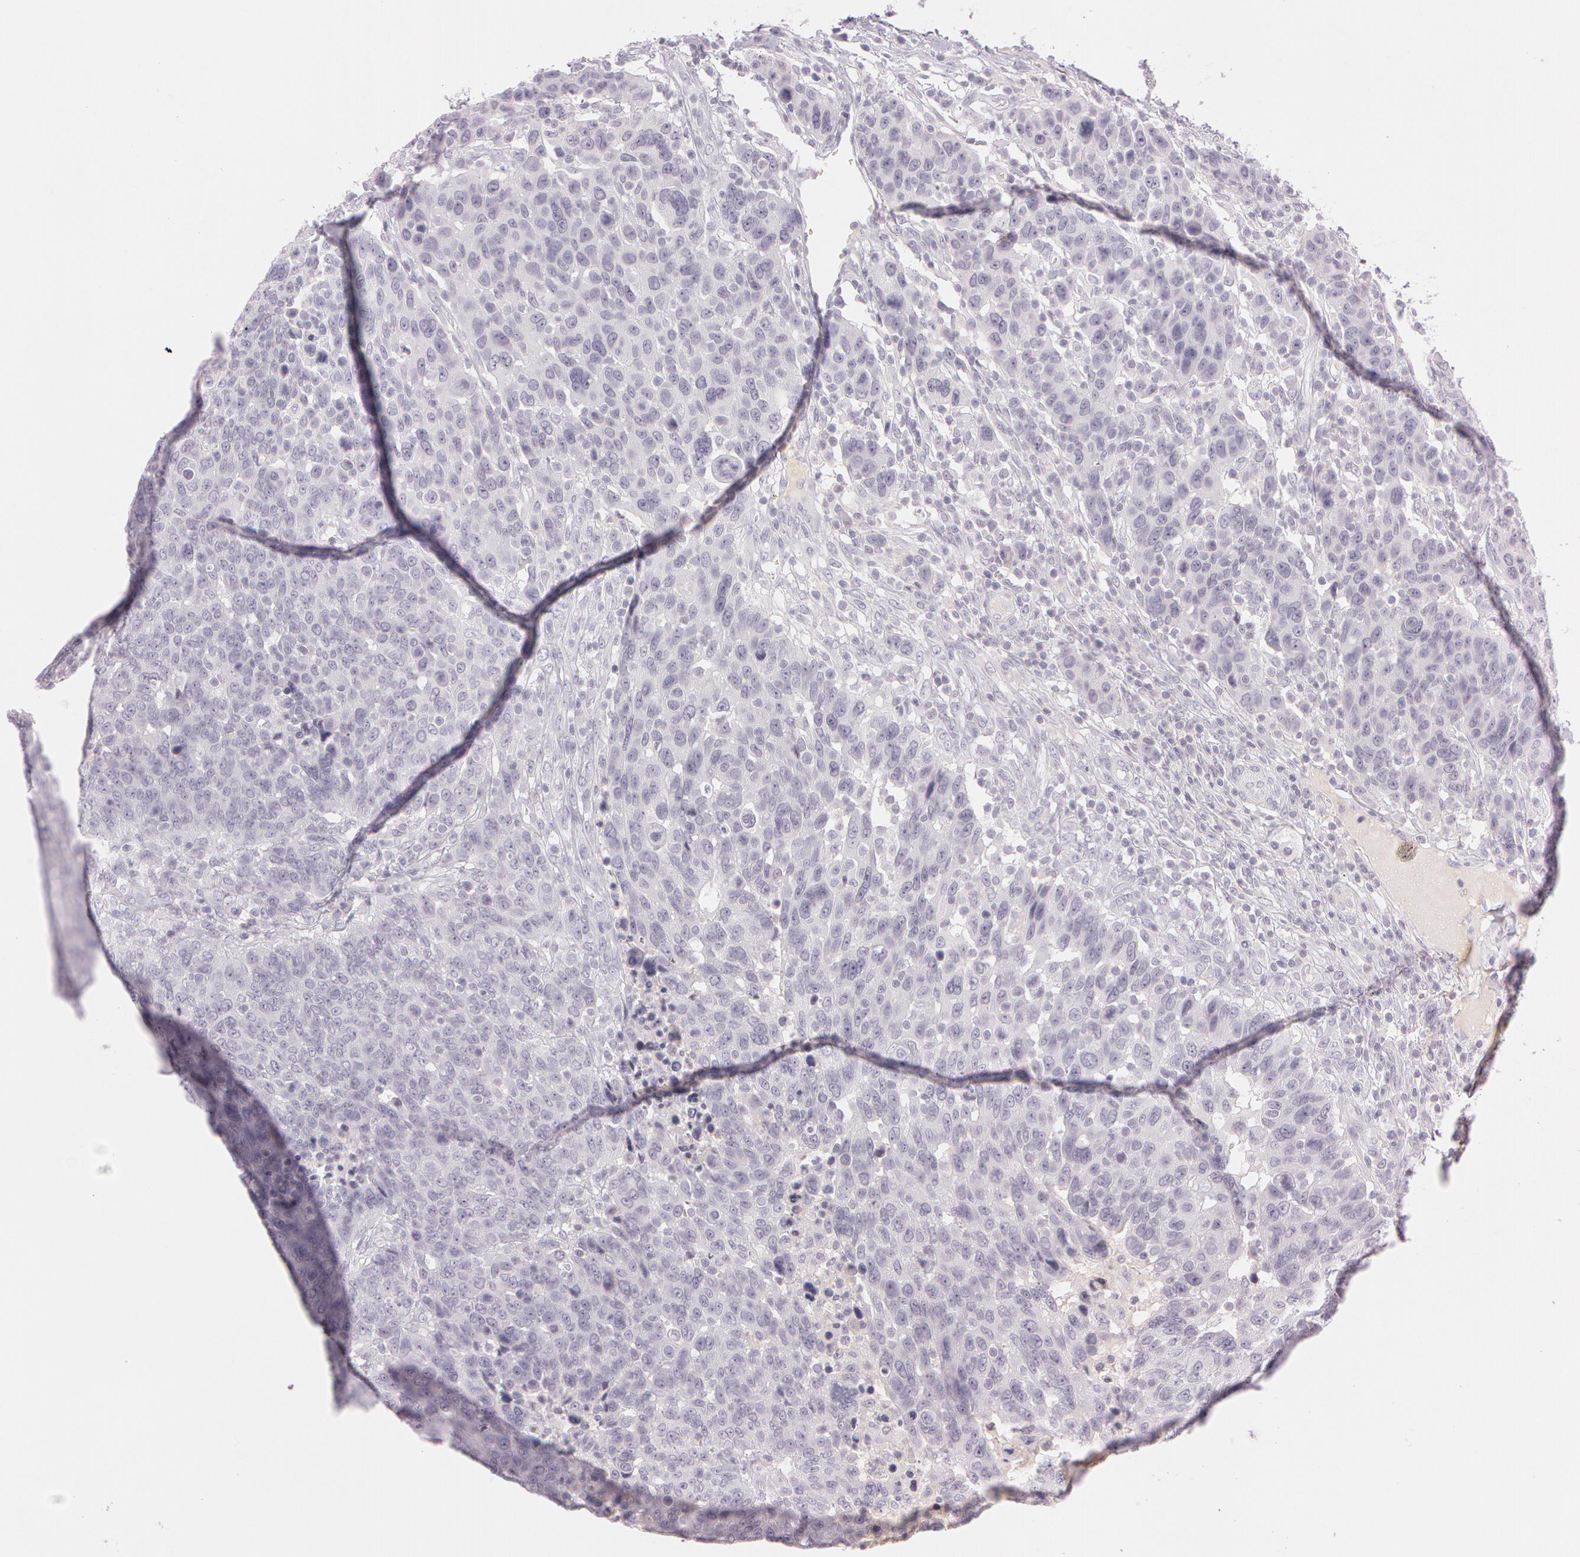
{"staining": {"intensity": "negative", "quantity": "none", "location": "none"}, "tissue": "breast cancer", "cell_type": "Tumor cells", "image_type": "cancer", "snomed": [{"axis": "morphology", "description": "Duct carcinoma"}, {"axis": "topography", "description": "Breast"}], "caption": "This histopathology image is of breast cancer (invasive ductal carcinoma) stained with immunohistochemistry (IHC) to label a protein in brown with the nuclei are counter-stained blue. There is no positivity in tumor cells.", "gene": "OTC", "patient": {"sex": "female", "age": 37}}